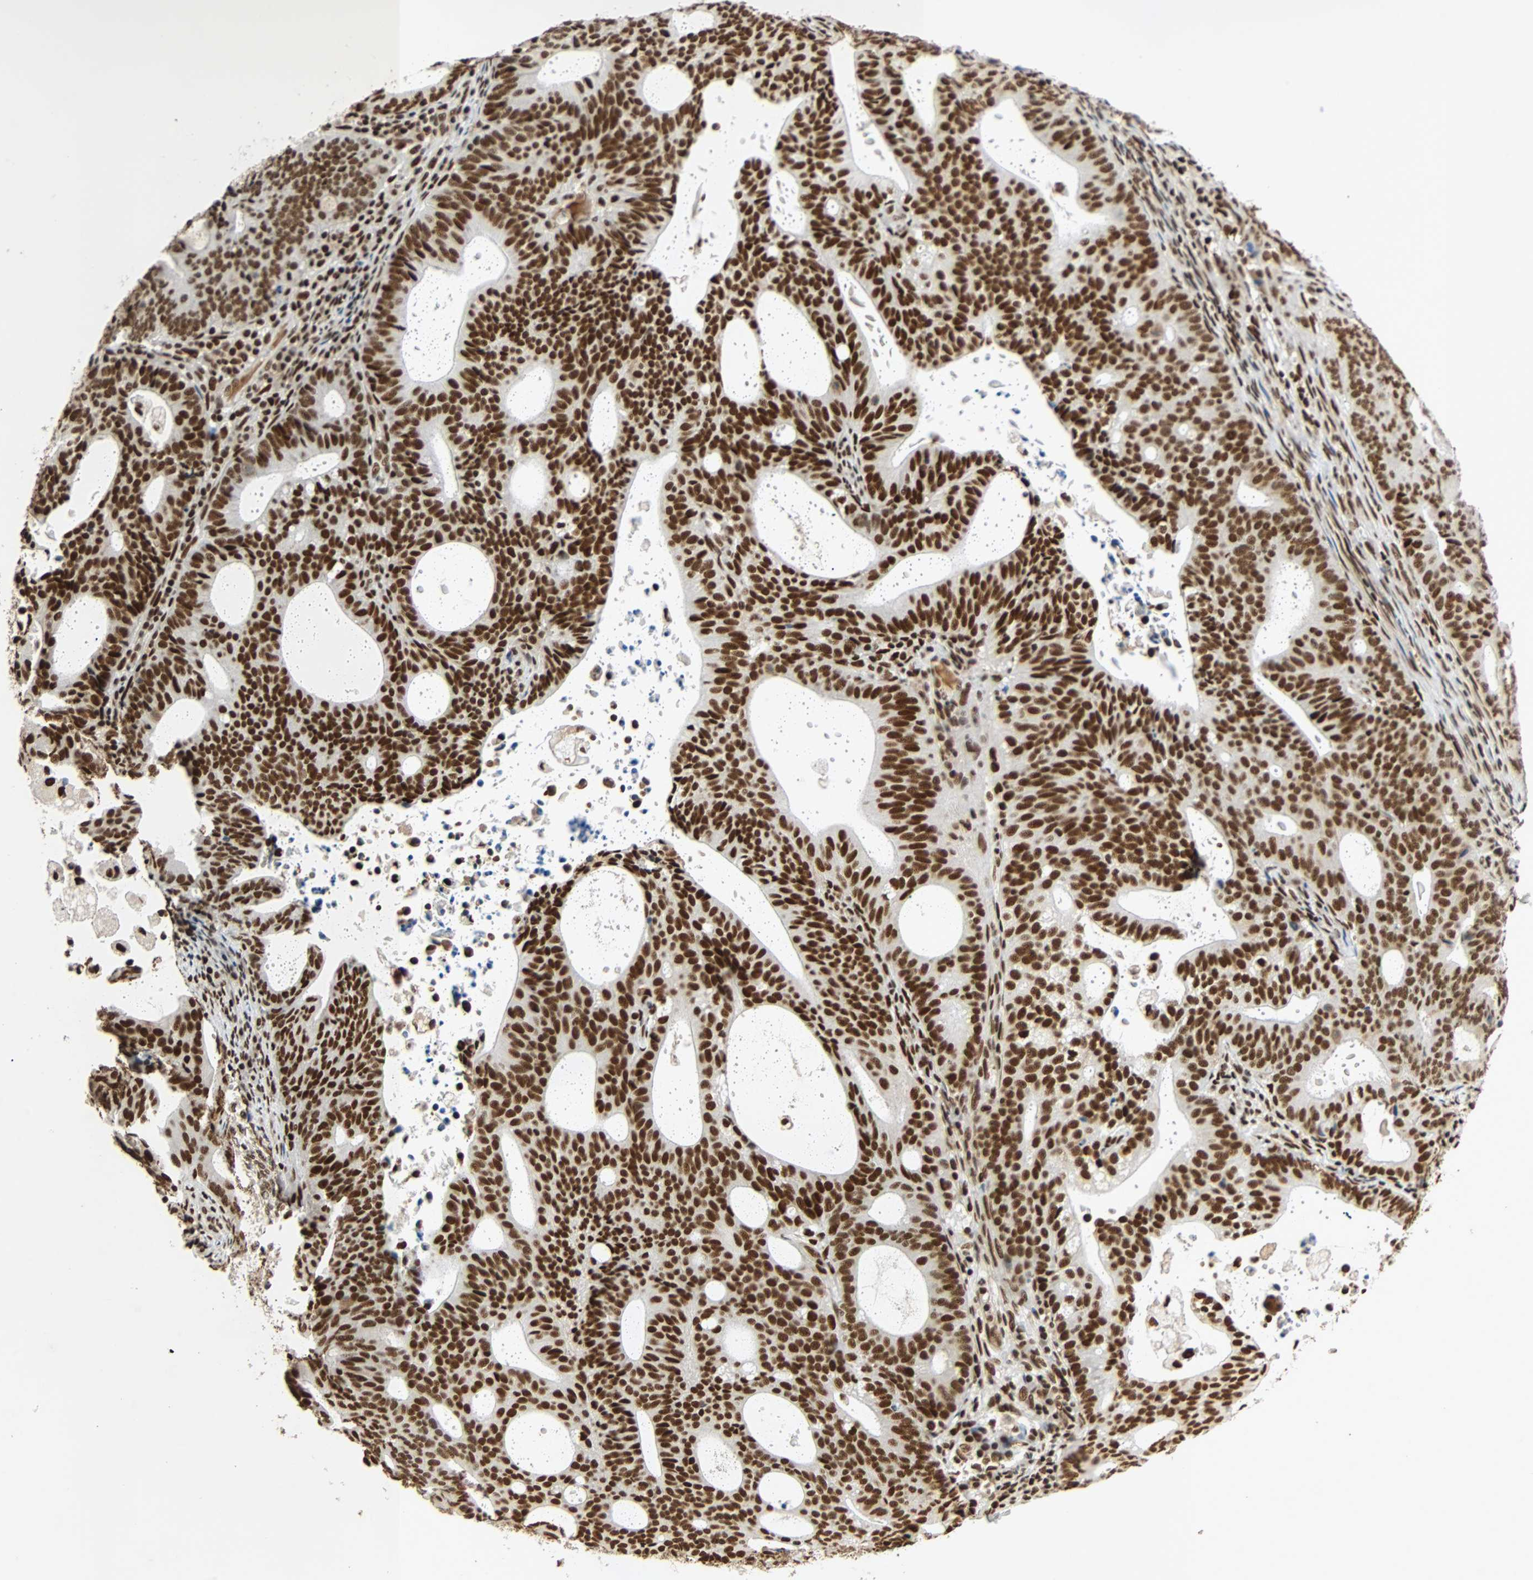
{"staining": {"intensity": "strong", "quantity": ">75%", "location": "nuclear"}, "tissue": "endometrial cancer", "cell_type": "Tumor cells", "image_type": "cancer", "snomed": [{"axis": "morphology", "description": "Adenocarcinoma, NOS"}, {"axis": "topography", "description": "Uterus"}], "caption": "Adenocarcinoma (endometrial) stained with a protein marker reveals strong staining in tumor cells.", "gene": "CDK12", "patient": {"sex": "female", "age": 83}}